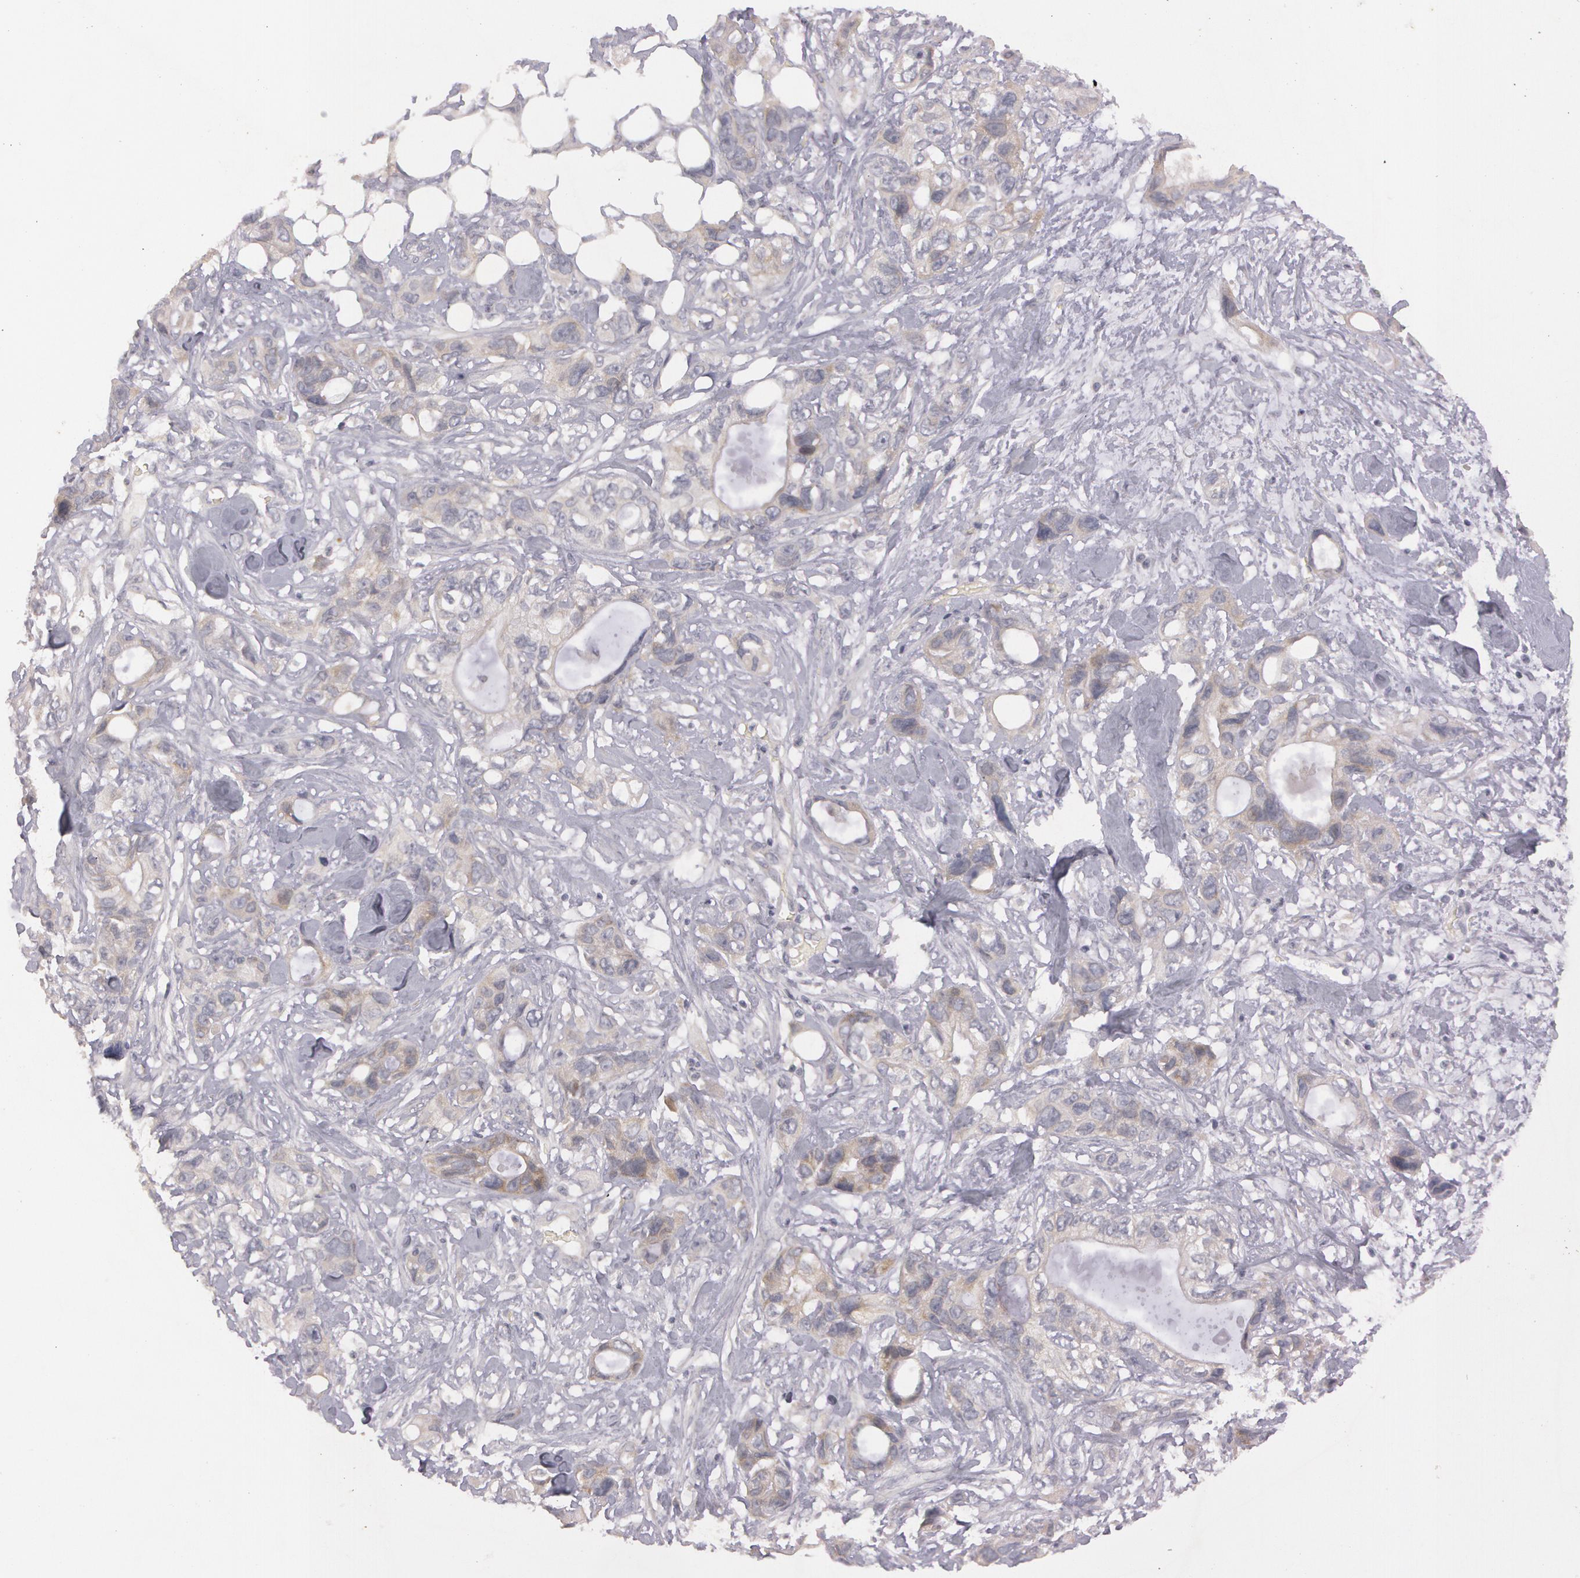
{"staining": {"intensity": "weak", "quantity": "25%-75%", "location": "cytoplasmic/membranous"}, "tissue": "stomach cancer", "cell_type": "Tumor cells", "image_type": "cancer", "snomed": [{"axis": "morphology", "description": "Adenocarcinoma, NOS"}, {"axis": "topography", "description": "Stomach, upper"}], "caption": "A brown stain highlights weak cytoplasmic/membranous staining of a protein in stomach cancer tumor cells.", "gene": "MXRA5", "patient": {"sex": "male", "age": 47}}